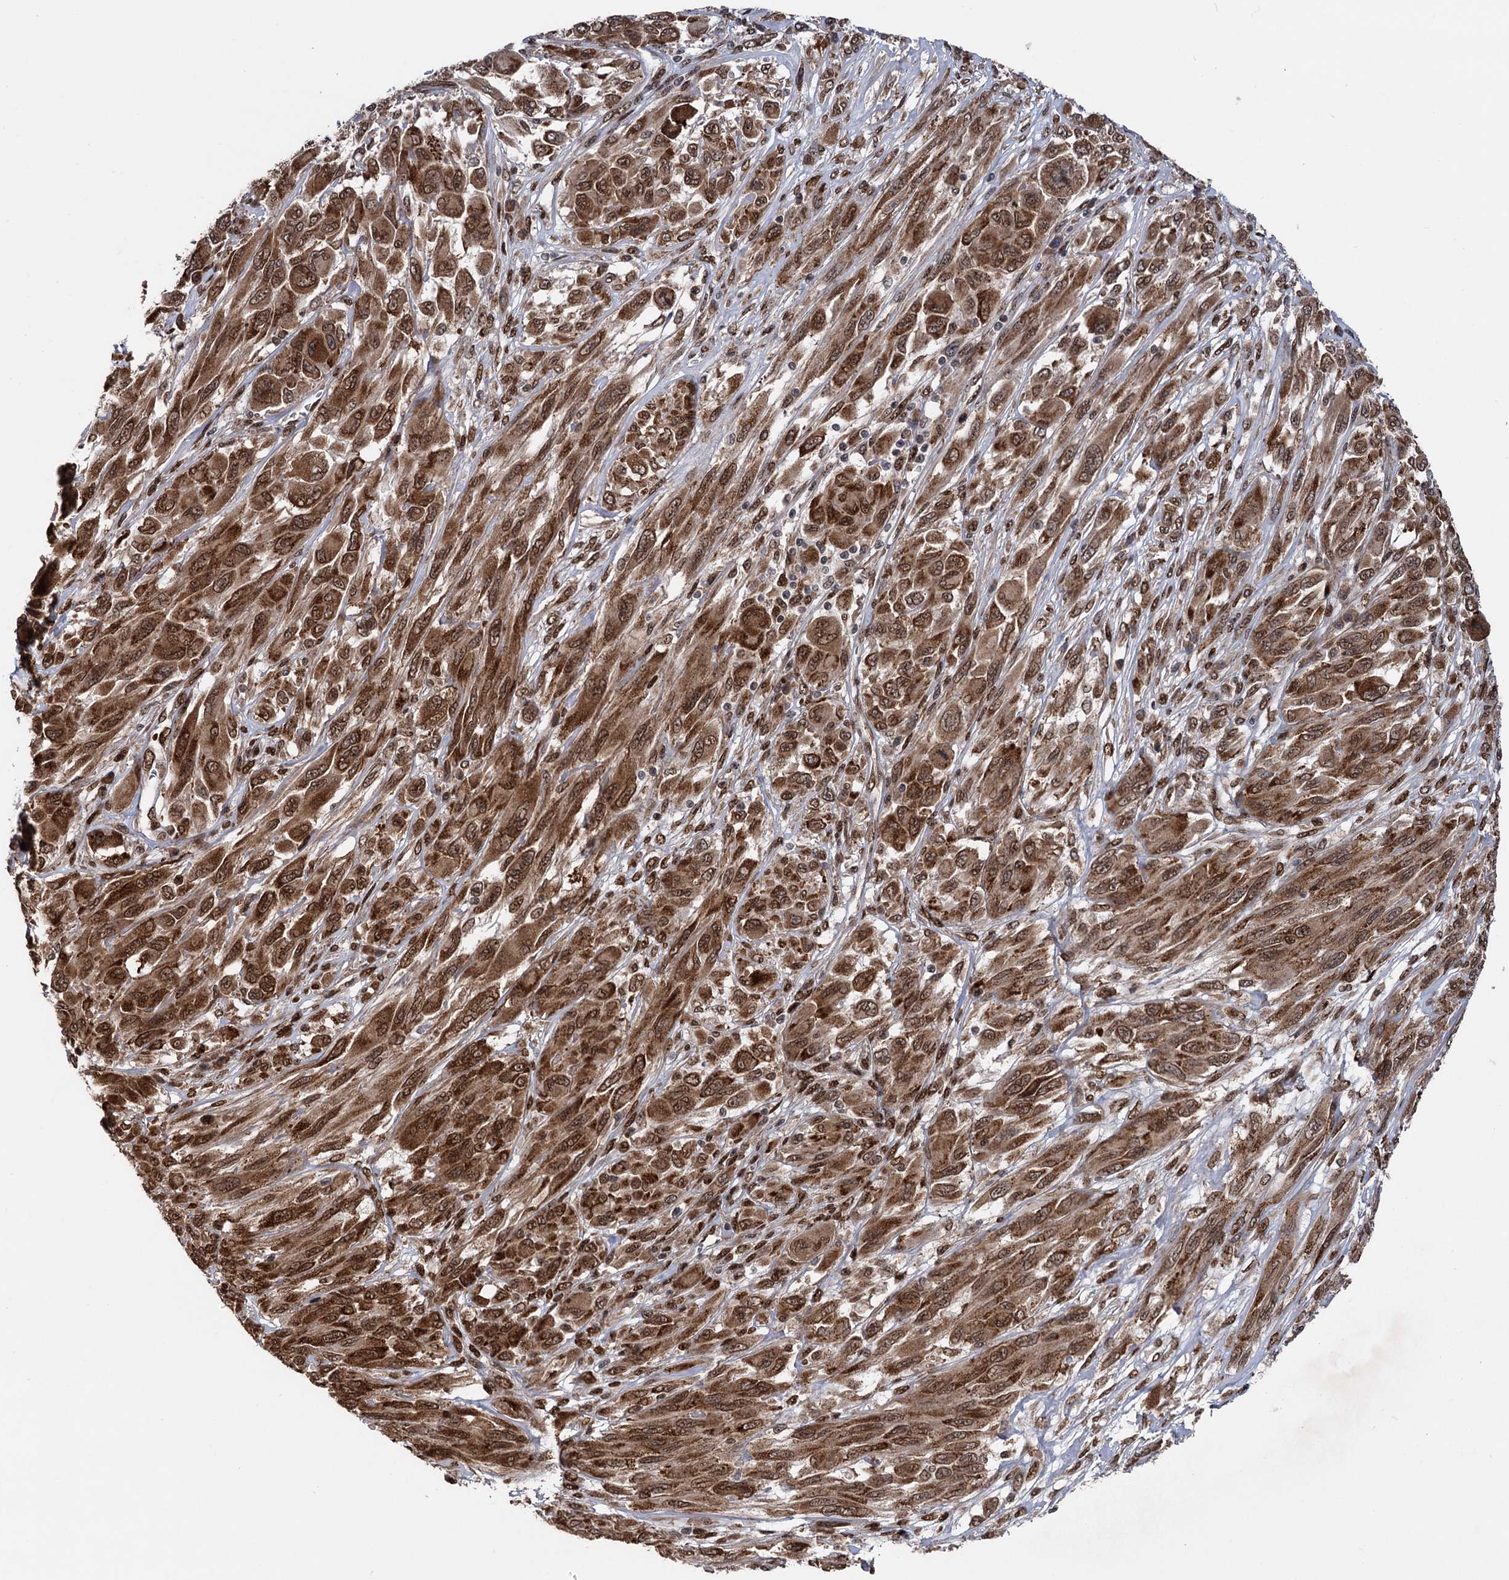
{"staining": {"intensity": "moderate", "quantity": ">75%", "location": "cytoplasmic/membranous,nuclear"}, "tissue": "melanoma", "cell_type": "Tumor cells", "image_type": "cancer", "snomed": [{"axis": "morphology", "description": "Malignant melanoma, NOS"}, {"axis": "topography", "description": "Skin"}], "caption": "About >75% of tumor cells in human malignant melanoma exhibit moderate cytoplasmic/membranous and nuclear protein staining as visualized by brown immunohistochemical staining.", "gene": "MESD", "patient": {"sex": "female", "age": 91}}